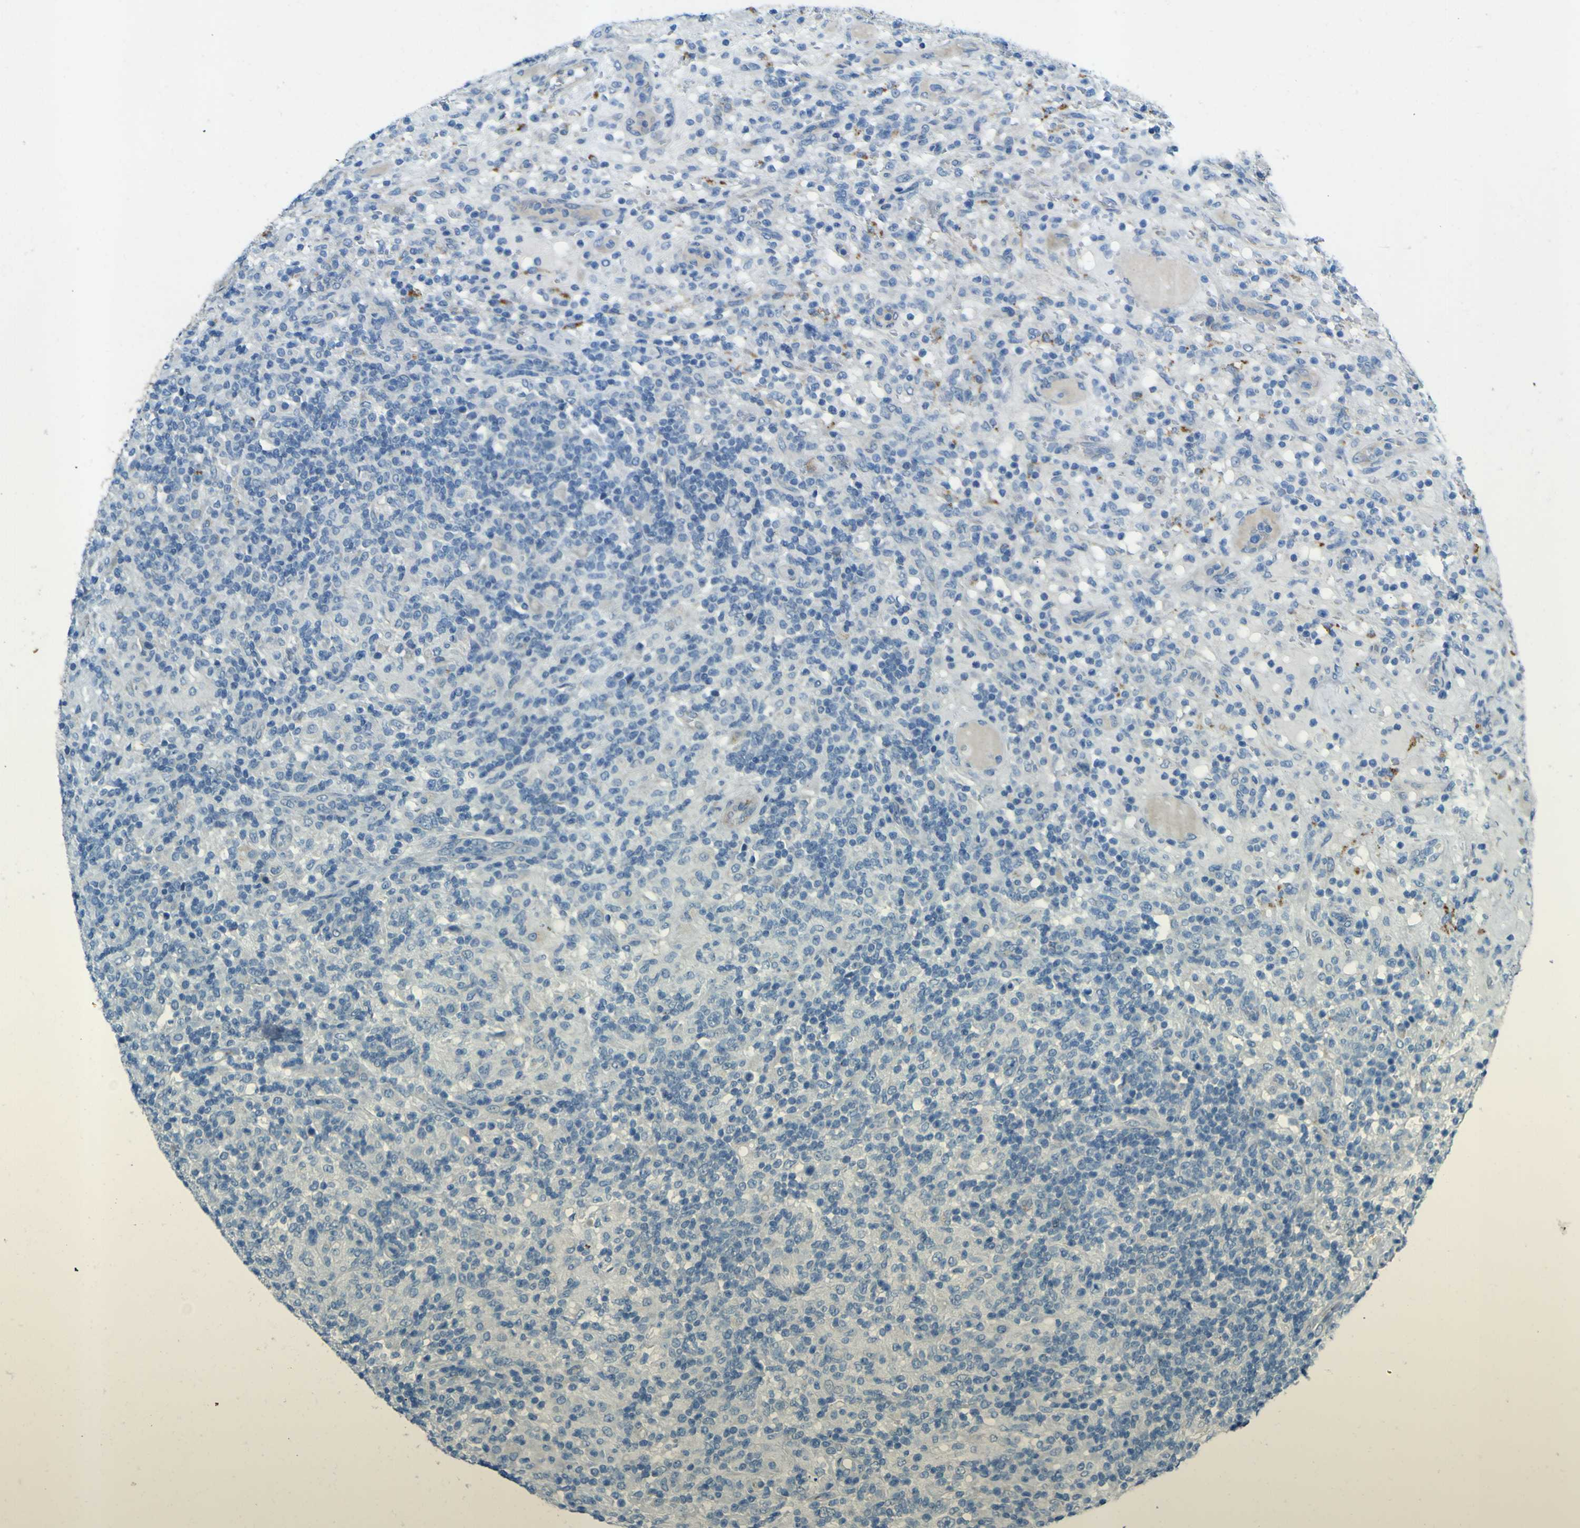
{"staining": {"intensity": "negative", "quantity": "none", "location": "none"}, "tissue": "lymphoma", "cell_type": "Tumor cells", "image_type": "cancer", "snomed": [{"axis": "morphology", "description": "Hodgkin's disease, NOS"}, {"axis": "topography", "description": "Lymph node"}], "caption": "Tumor cells show no significant protein positivity in Hodgkin's disease. (Stains: DAB (3,3'-diaminobenzidine) immunohistochemistry (IHC) with hematoxylin counter stain, Microscopy: brightfield microscopy at high magnification).", "gene": "PDE9A", "patient": {"sex": "male", "age": 70}}